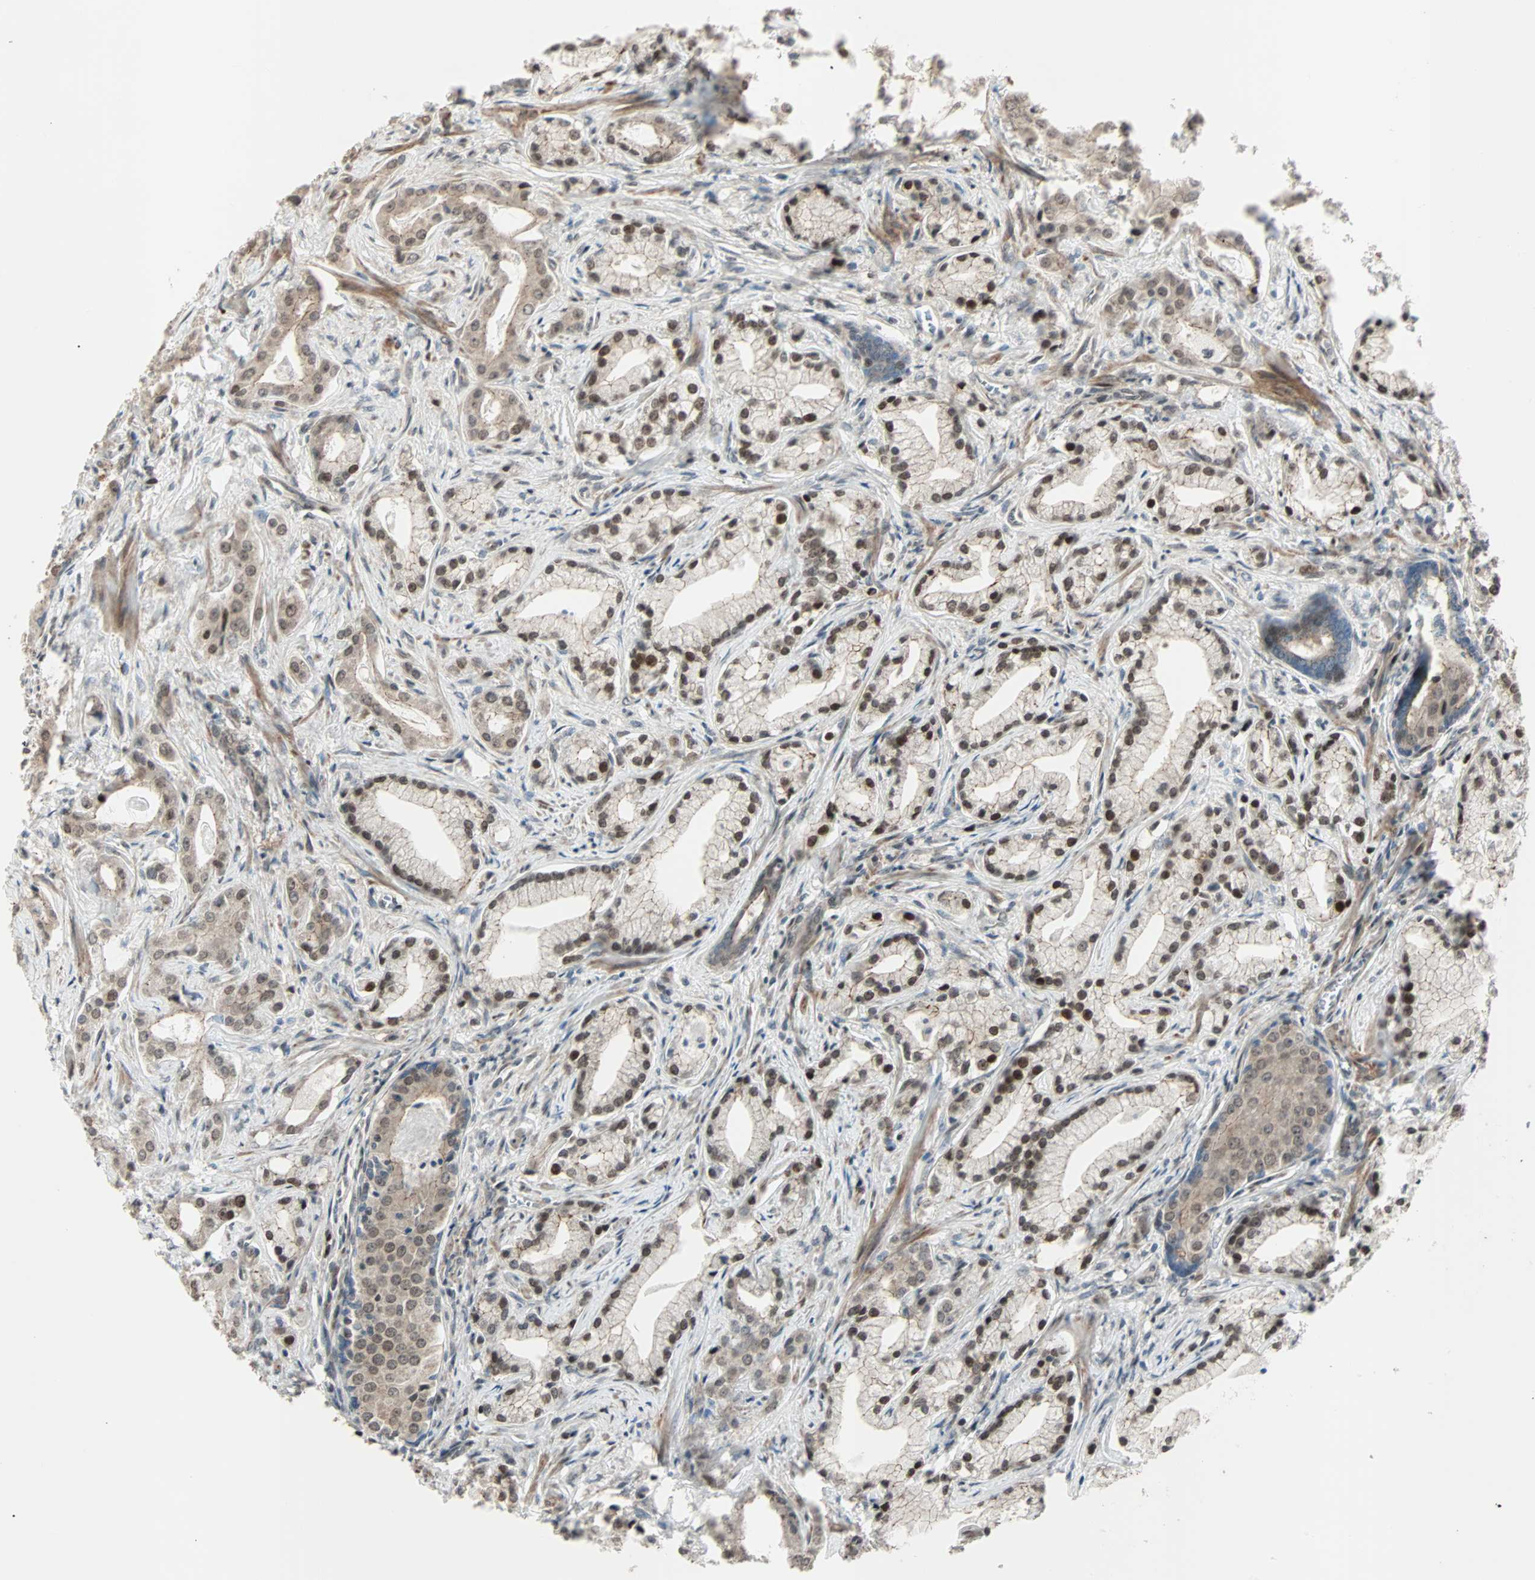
{"staining": {"intensity": "moderate", "quantity": ">75%", "location": "cytoplasmic/membranous,nuclear"}, "tissue": "prostate cancer", "cell_type": "Tumor cells", "image_type": "cancer", "snomed": [{"axis": "morphology", "description": "Adenocarcinoma, Low grade"}, {"axis": "topography", "description": "Prostate"}], "caption": "Brown immunohistochemical staining in human adenocarcinoma (low-grade) (prostate) shows moderate cytoplasmic/membranous and nuclear expression in approximately >75% of tumor cells.", "gene": "CBX4", "patient": {"sex": "male", "age": 59}}